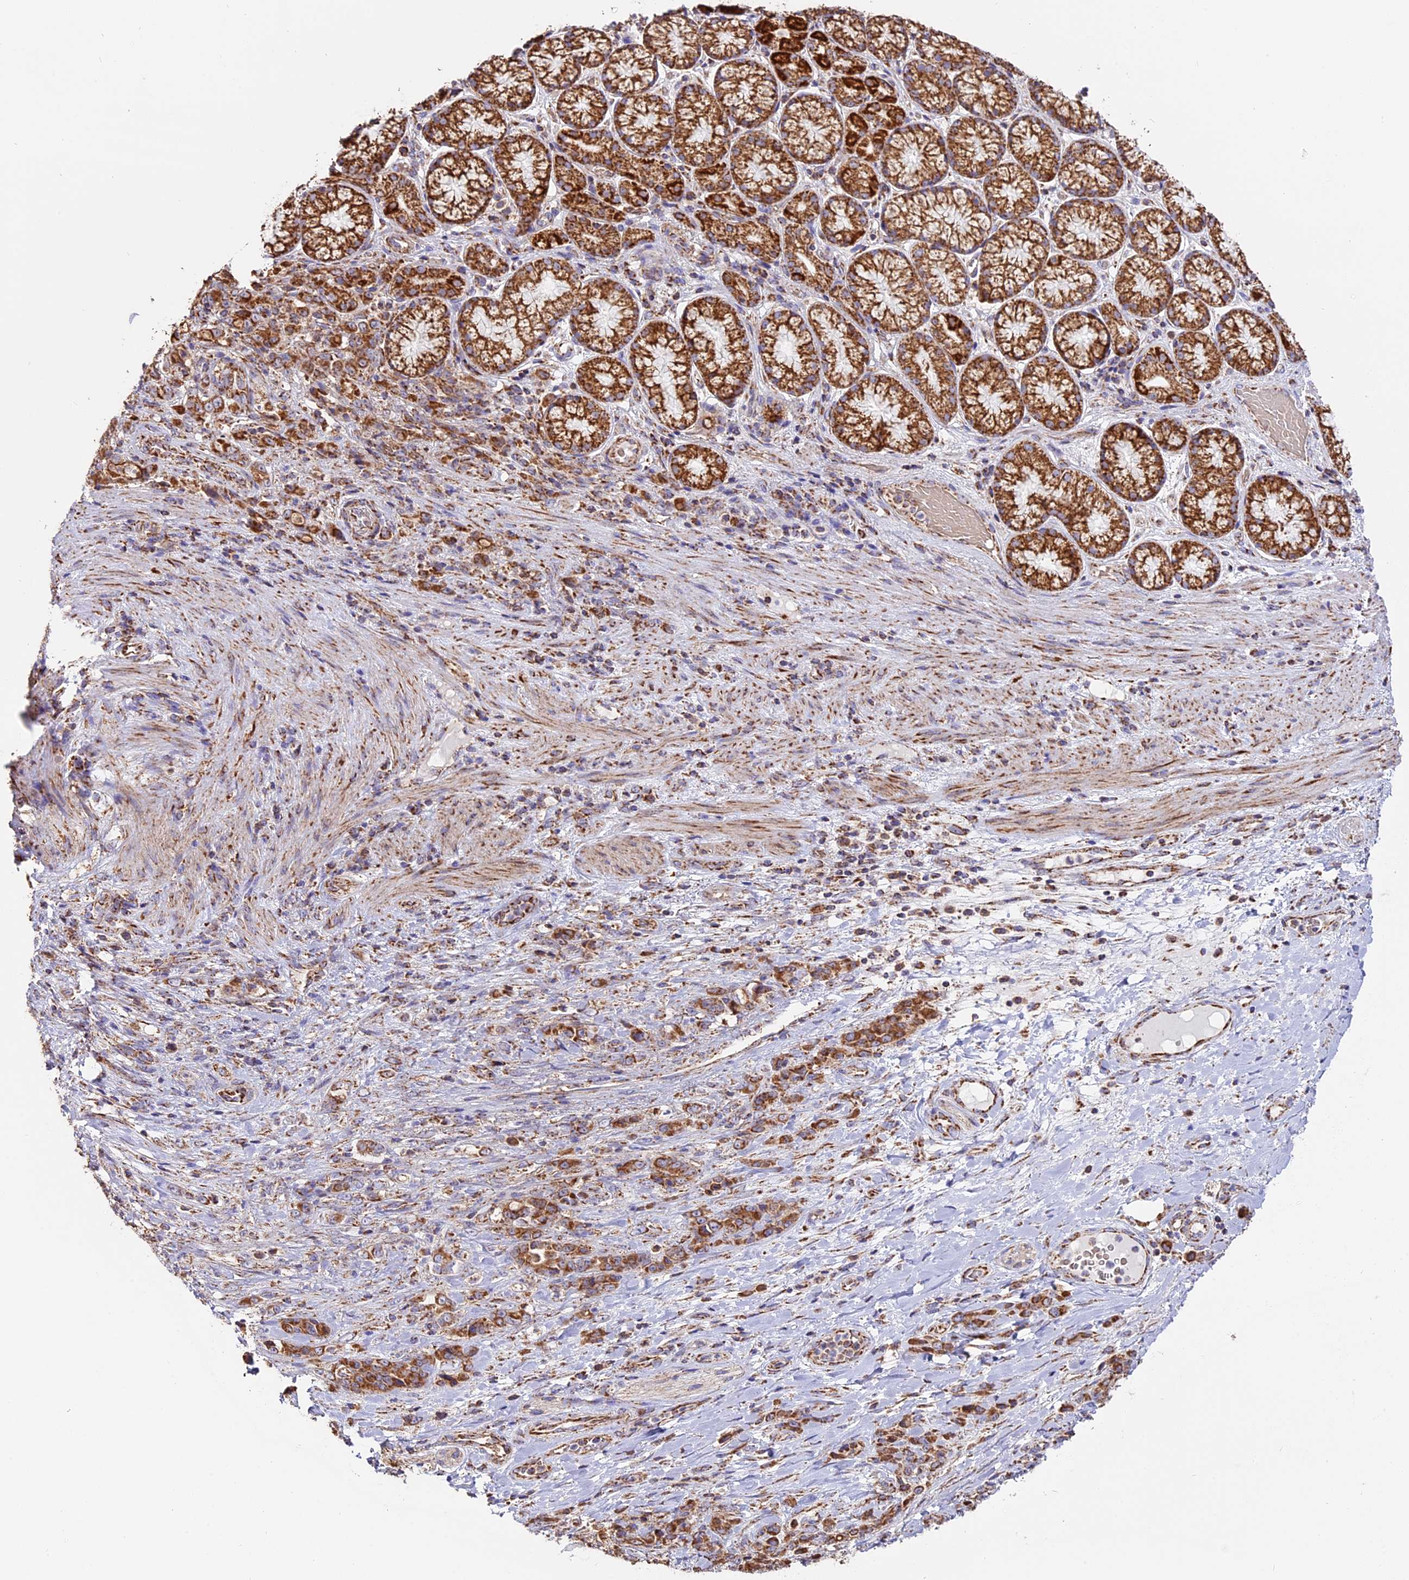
{"staining": {"intensity": "strong", "quantity": ">75%", "location": "cytoplasmic/membranous"}, "tissue": "stomach cancer", "cell_type": "Tumor cells", "image_type": "cancer", "snomed": [{"axis": "morphology", "description": "Adenocarcinoma, NOS"}, {"axis": "topography", "description": "Stomach"}], "caption": "Immunohistochemical staining of stomach cancer reveals strong cytoplasmic/membranous protein staining in about >75% of tumor cells.", "gene": "NDUFA8", "patient": {"sex": "female", "age": 79}}